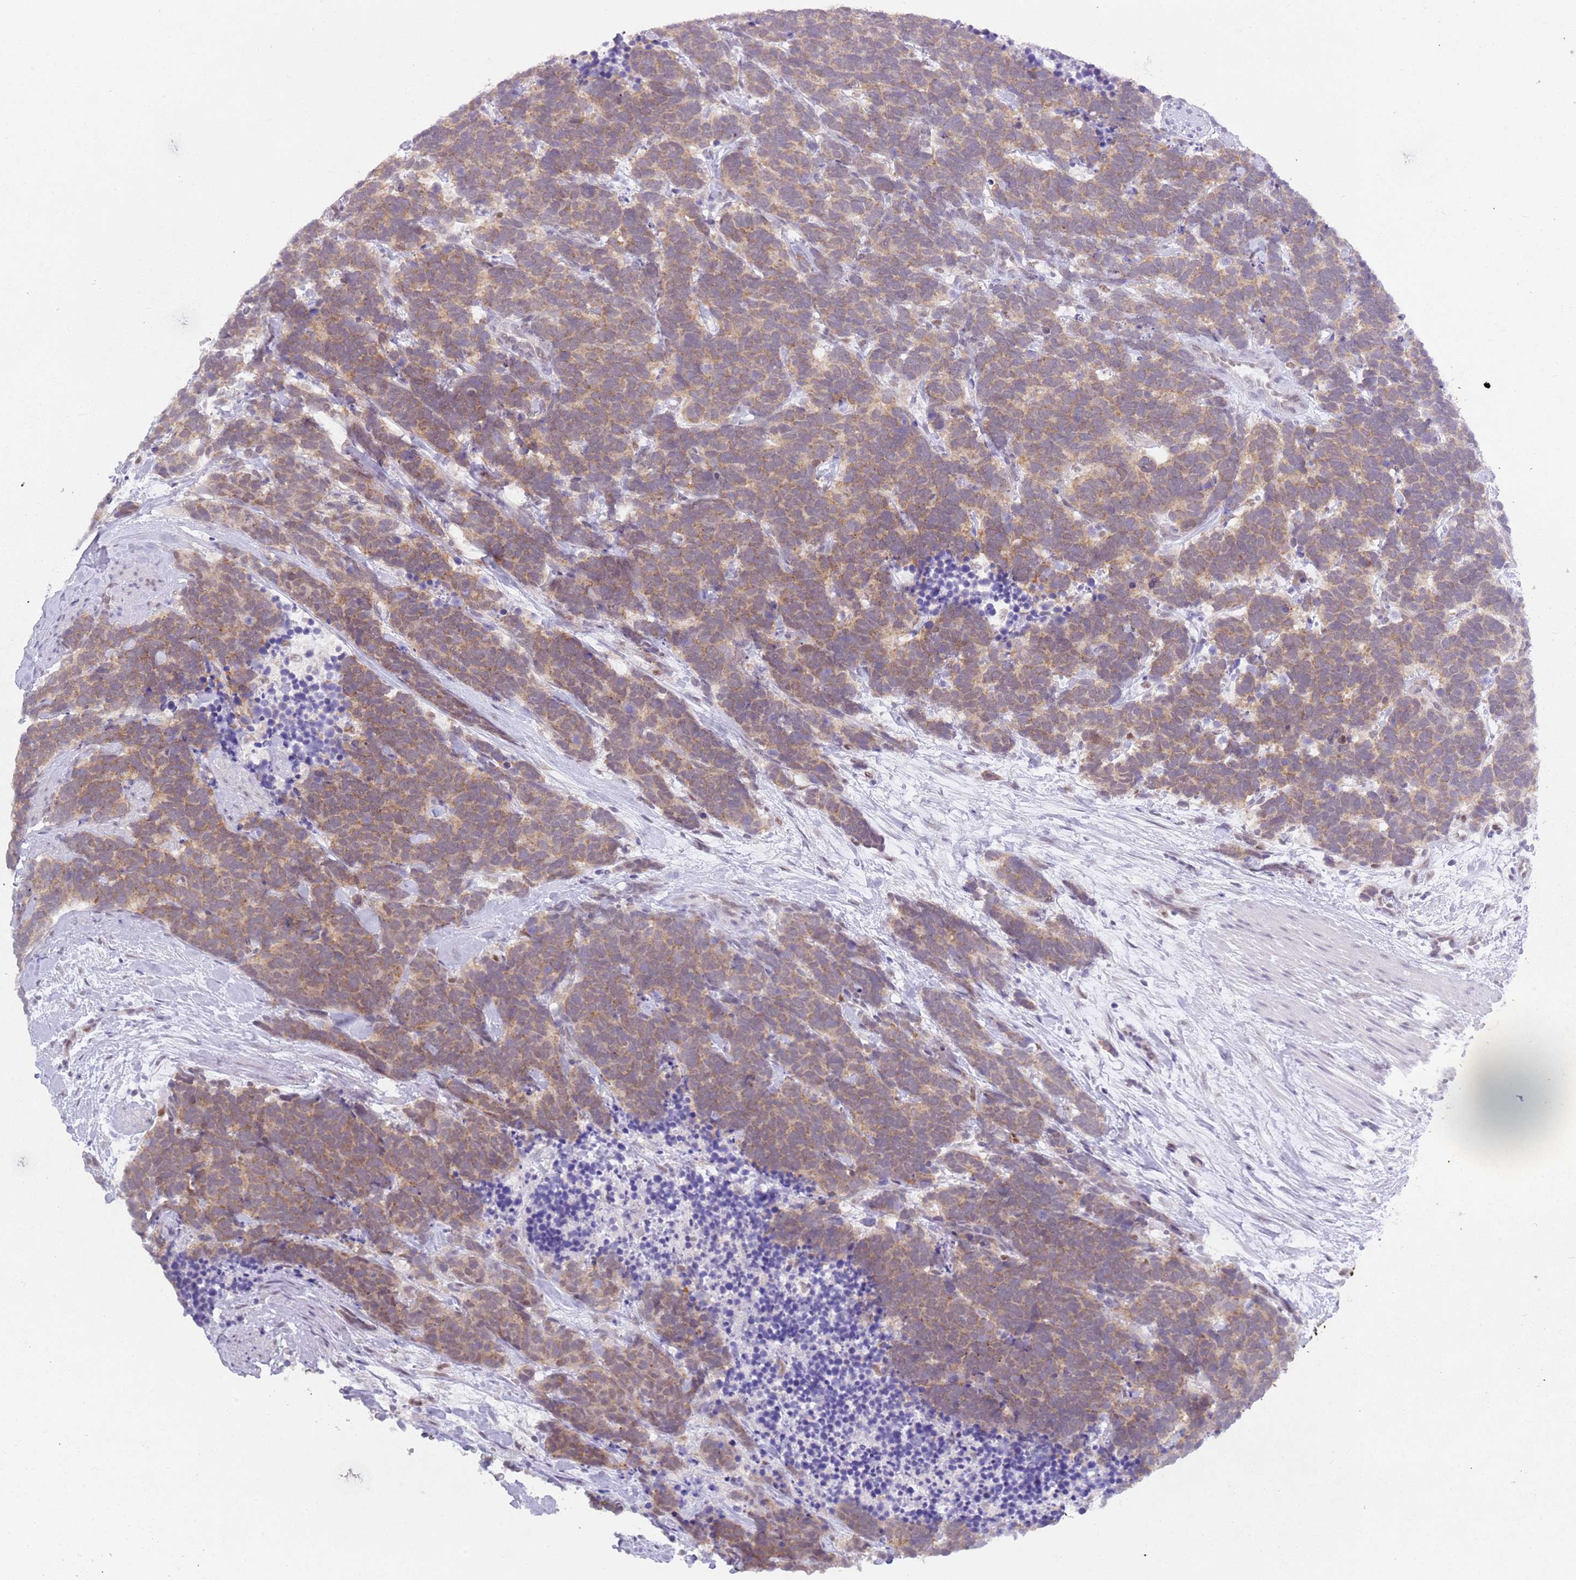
{"staining": {"intensity": "moderate", "quantity": ">75%", "location": "cytoplasmic/membranous"}, "tissue": "carcinoid", "cell_type": "Tumor cells", "image_type": "cancer", "snomed": [{"axis": "morphology", "description": "Carcinoma, NOS"}, {"axis": "morphology", "description": "Carcinoid, malignant, NOS"}, {"axis": "topography", "description": "Prostate"}], "caption": "Carcinoid (malignant) tissue displays moderate cytoplasmic/membranous expression in about >75% of tumor cells", "gene": "SEPHS2", "patient": {"sex": "male", "age": 57}}